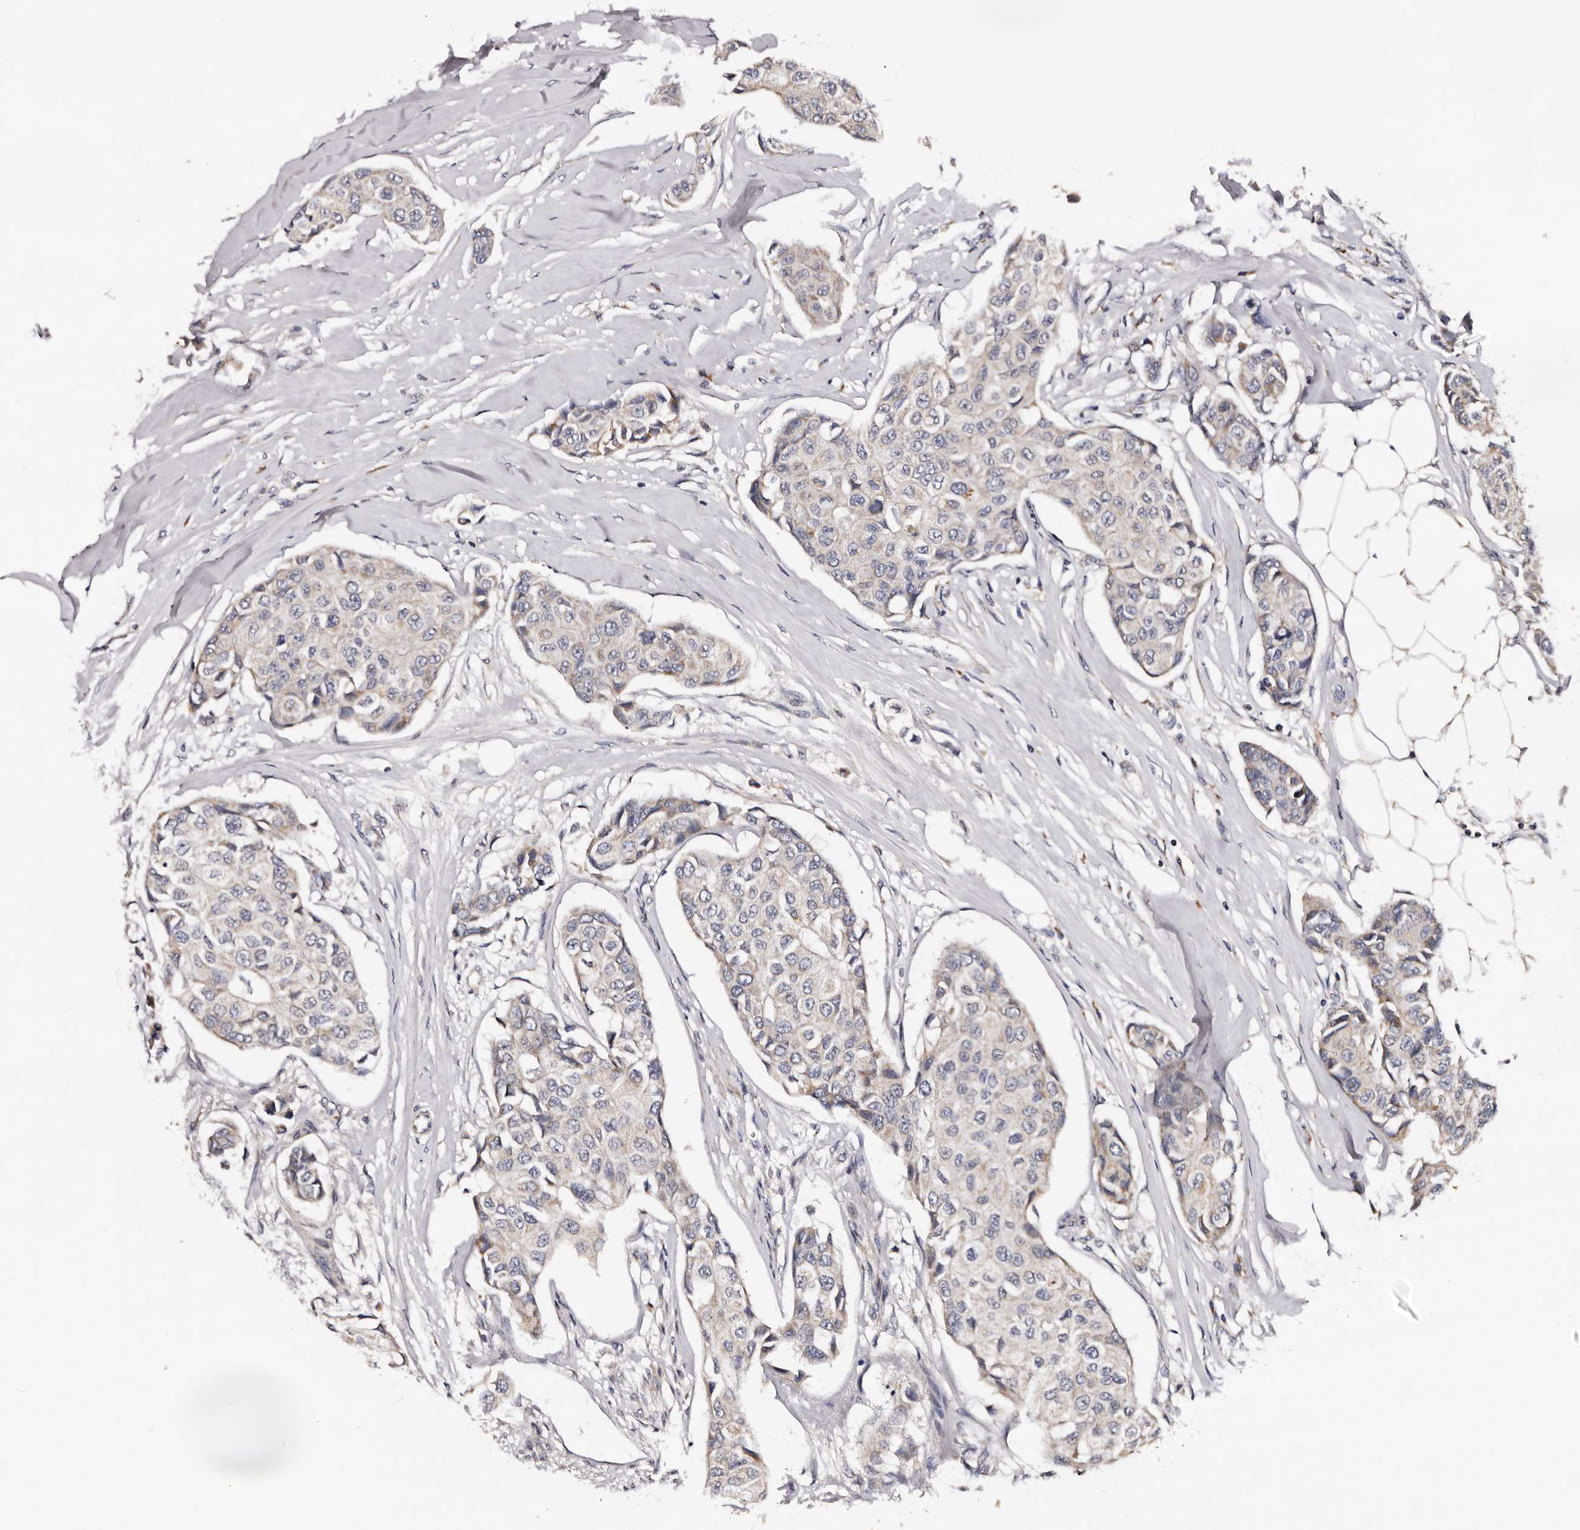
{"staining": {"intensity": "weak", "quantity": "<25%", "location": "cytoplasmic/membranous"}, "tissue": "breast cancer", "cell_type": "Tumor cells", "image_type": "cancer", "snomed": [{"axis": "morphology", "description": "Duct carcinoma"}, {"axis": "topography", "description": "Breast"}], "caption": "Immunohistochemistry histopathology image of human intraductal carcinoma (breast) stained for a protein (brown), which exhibits no expression in tumor cells.", "gene": "TAF4B", "patient": {"sex": "female", "age": 80}}